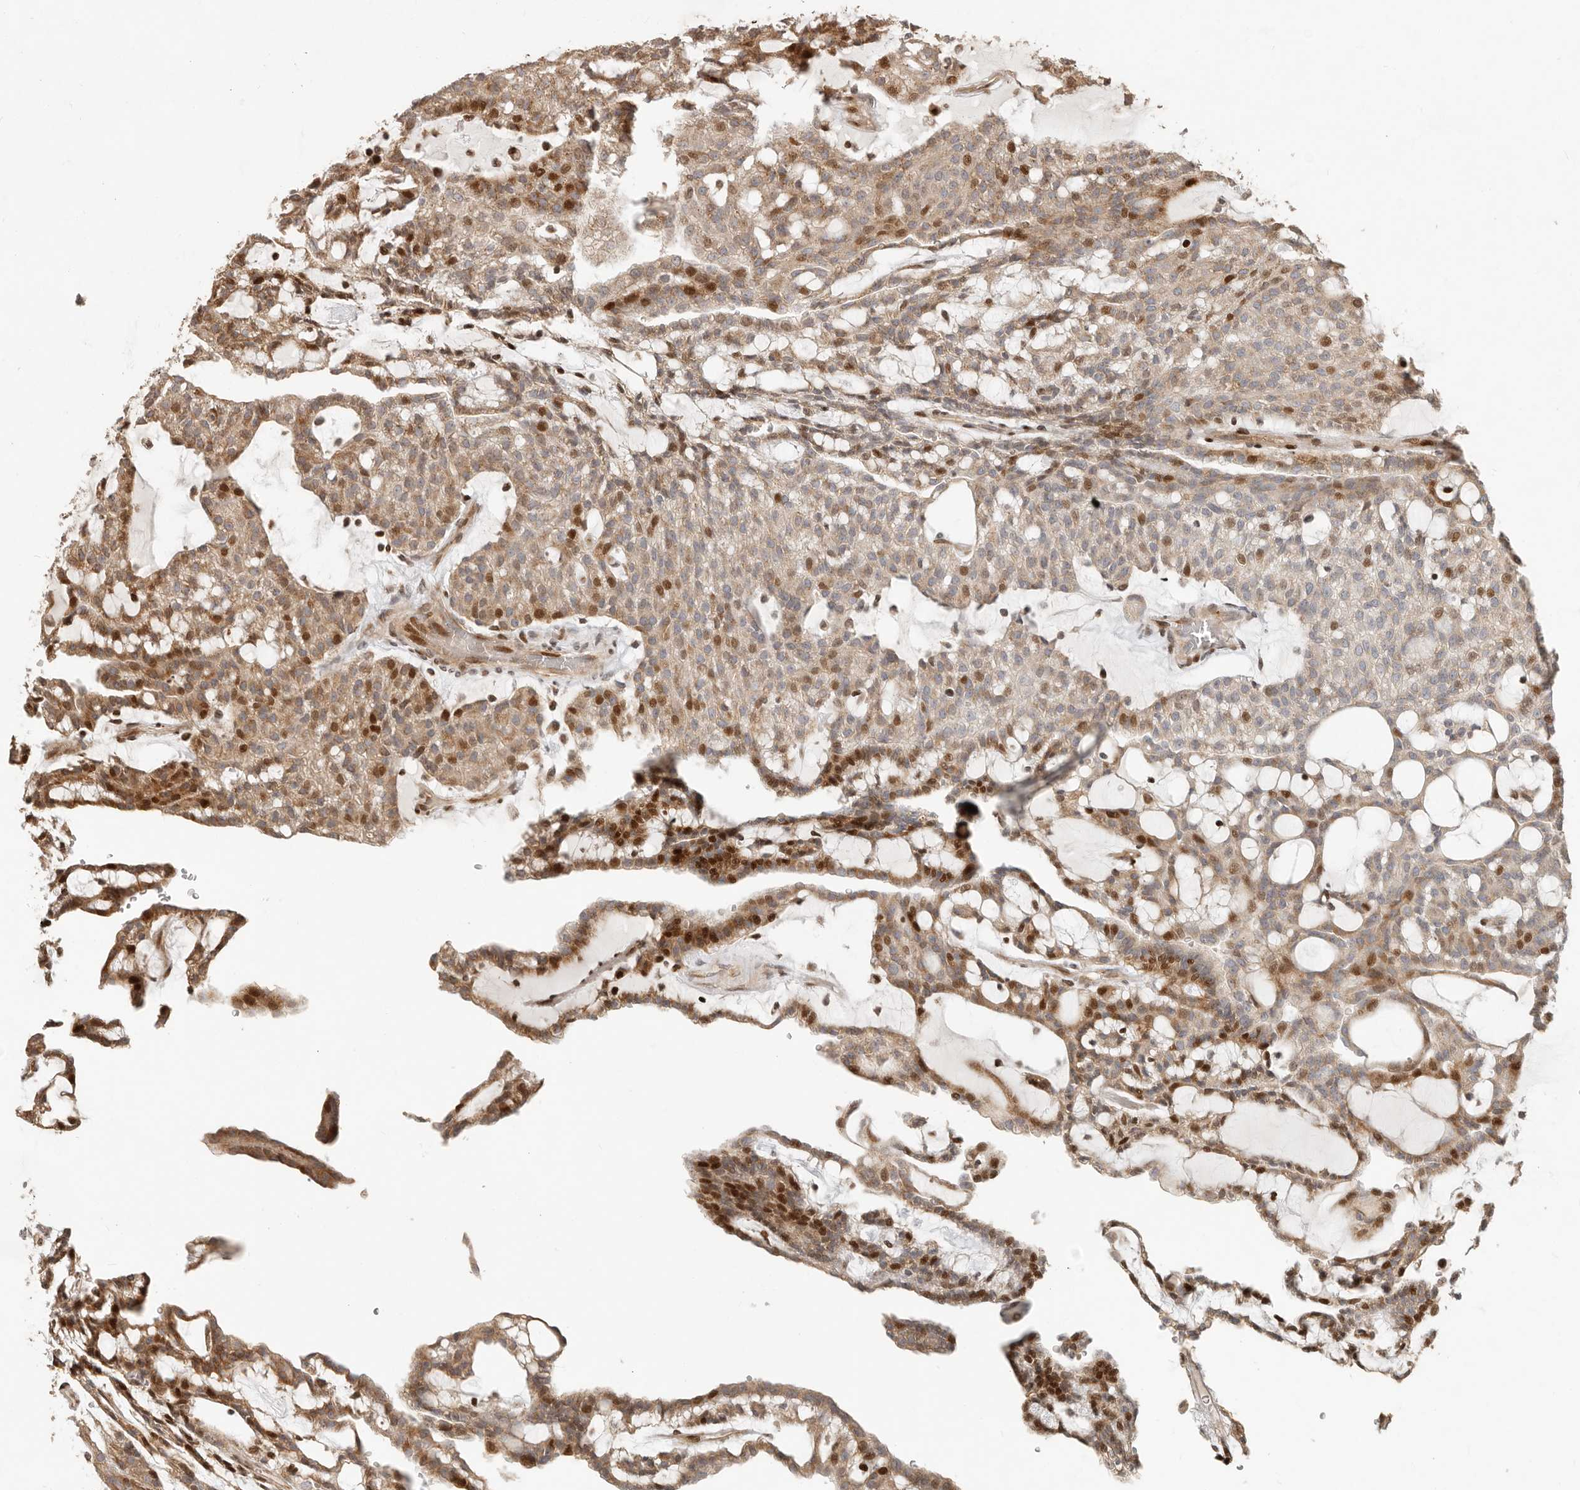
{"staining": {"intensity": "moderate", "quantity": ">75%", "location": "cytoplasmic/membranous,nuclear"}, "tissue": "renal cancer", "cell_type": "Tumor cells", "image_type": "cancer", "snomed": [{"axis": "morphology", "description": "Adenocarcinoma, NOS"}, {"axis": "topography", "description": "Kidney"}], "caption": "Immunohistochemical staining of renal cancer shows medium levels of moderate cytoplasmic/membranous and nuclear protein positivity in about >75% of tumor cells. (DAB IHC, brown staining for protein, blue staining for nuclei).", "gene": "TRIM4", "patient": {"sex": "male", "age": 63}}